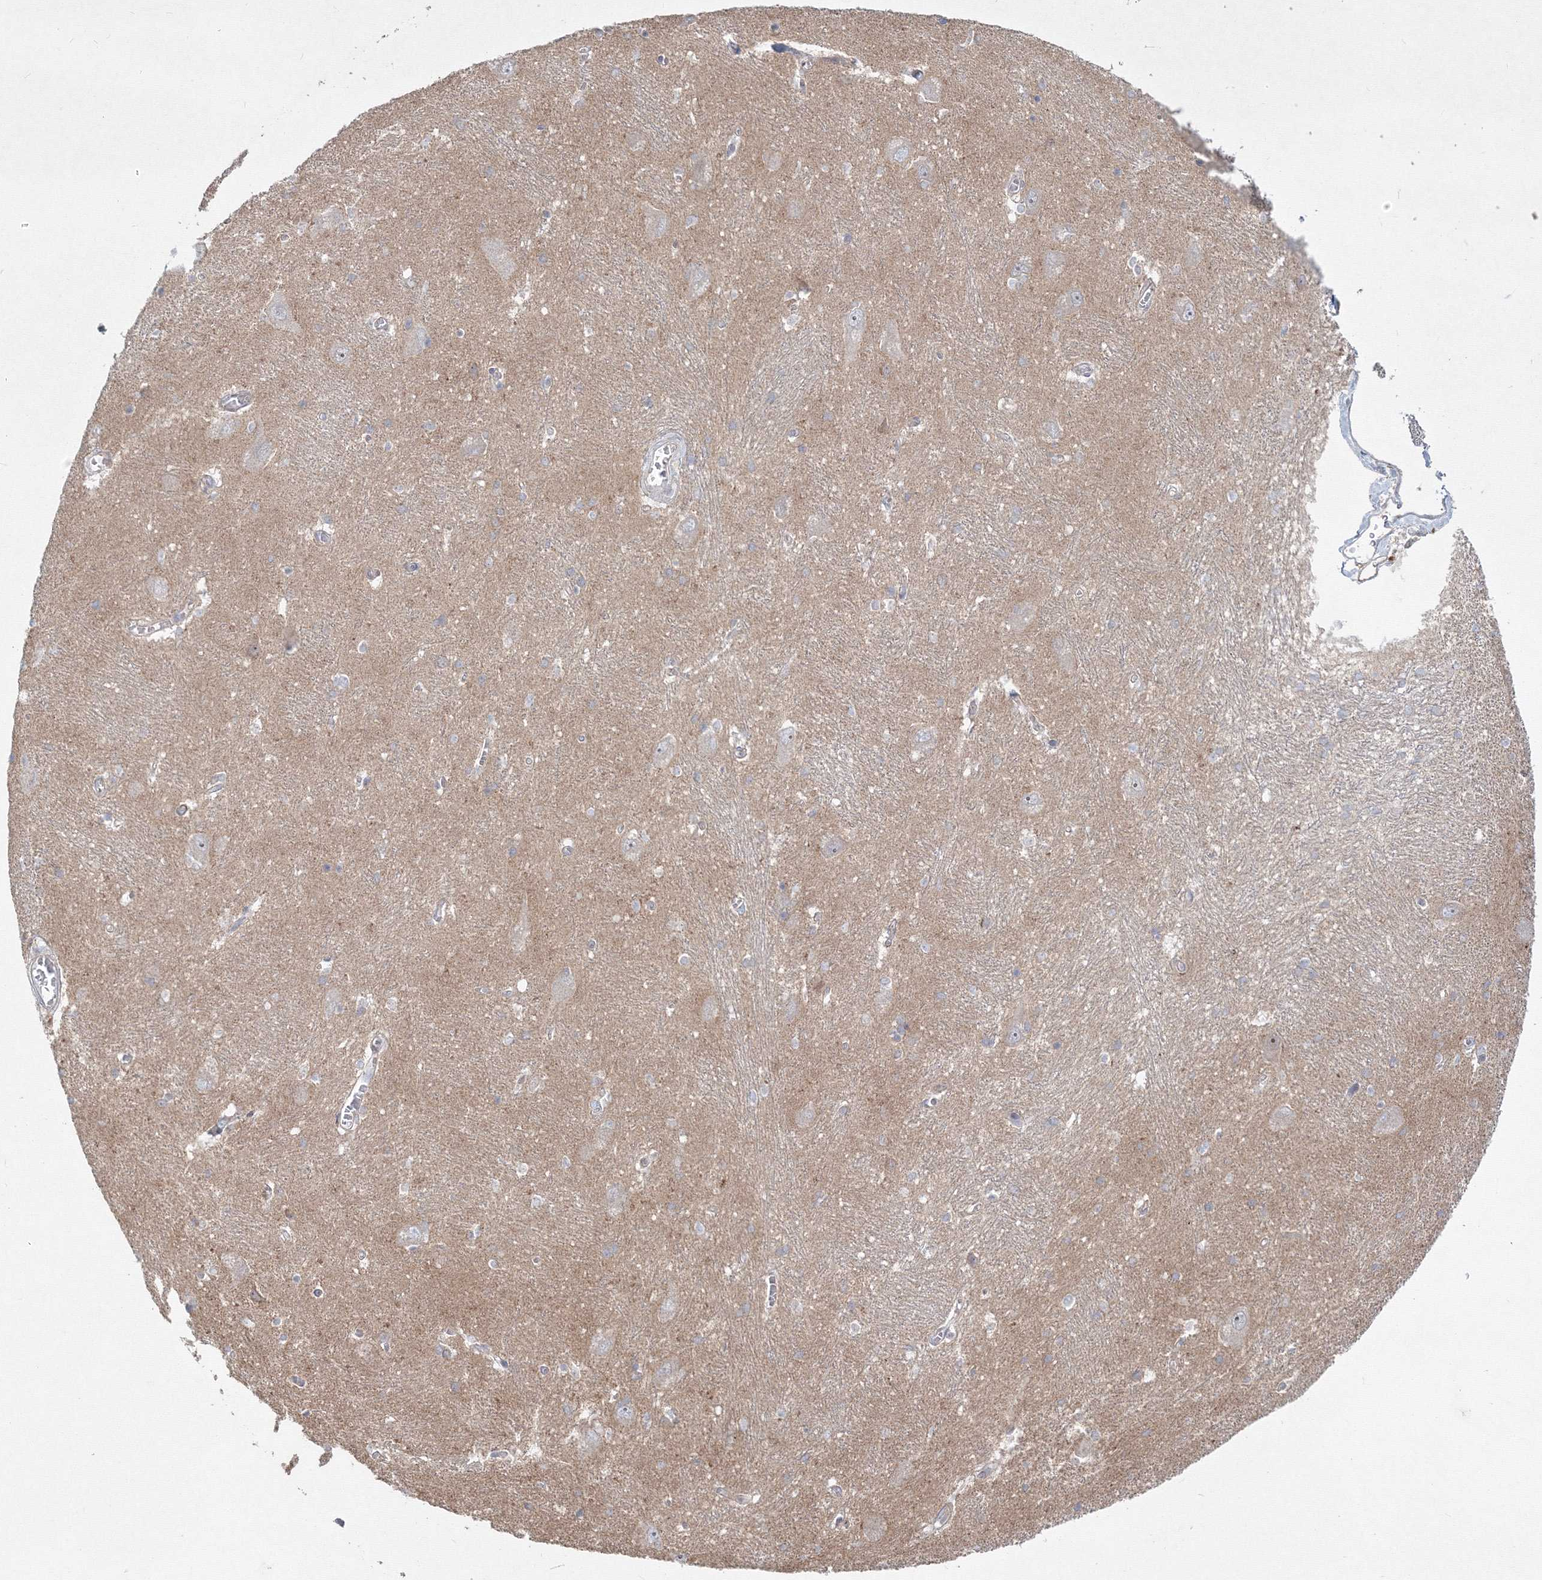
{"staining": {"intensity": "negative", "quantity": "none", "location": "none"}, "tissue": "caudate", "cell_type": "Glial cells", "image_type": "normal", "snomed": [{"axis": "morphology", "description": "Normal tissue, NOS"}, {"axis": "topography", "description": "Lateral ventricle wall"}], "caption": "This is a micrograph of immunohistochemistry staining of benign caudate, which shows no staining in glial cells. (DAB (3,3'-diaminobenzidine) immunohistochemistry visualized using brightfield microscopy, high magnification).", "gene": "WDR49", "patient": {"sex": "male", "age": 37}}